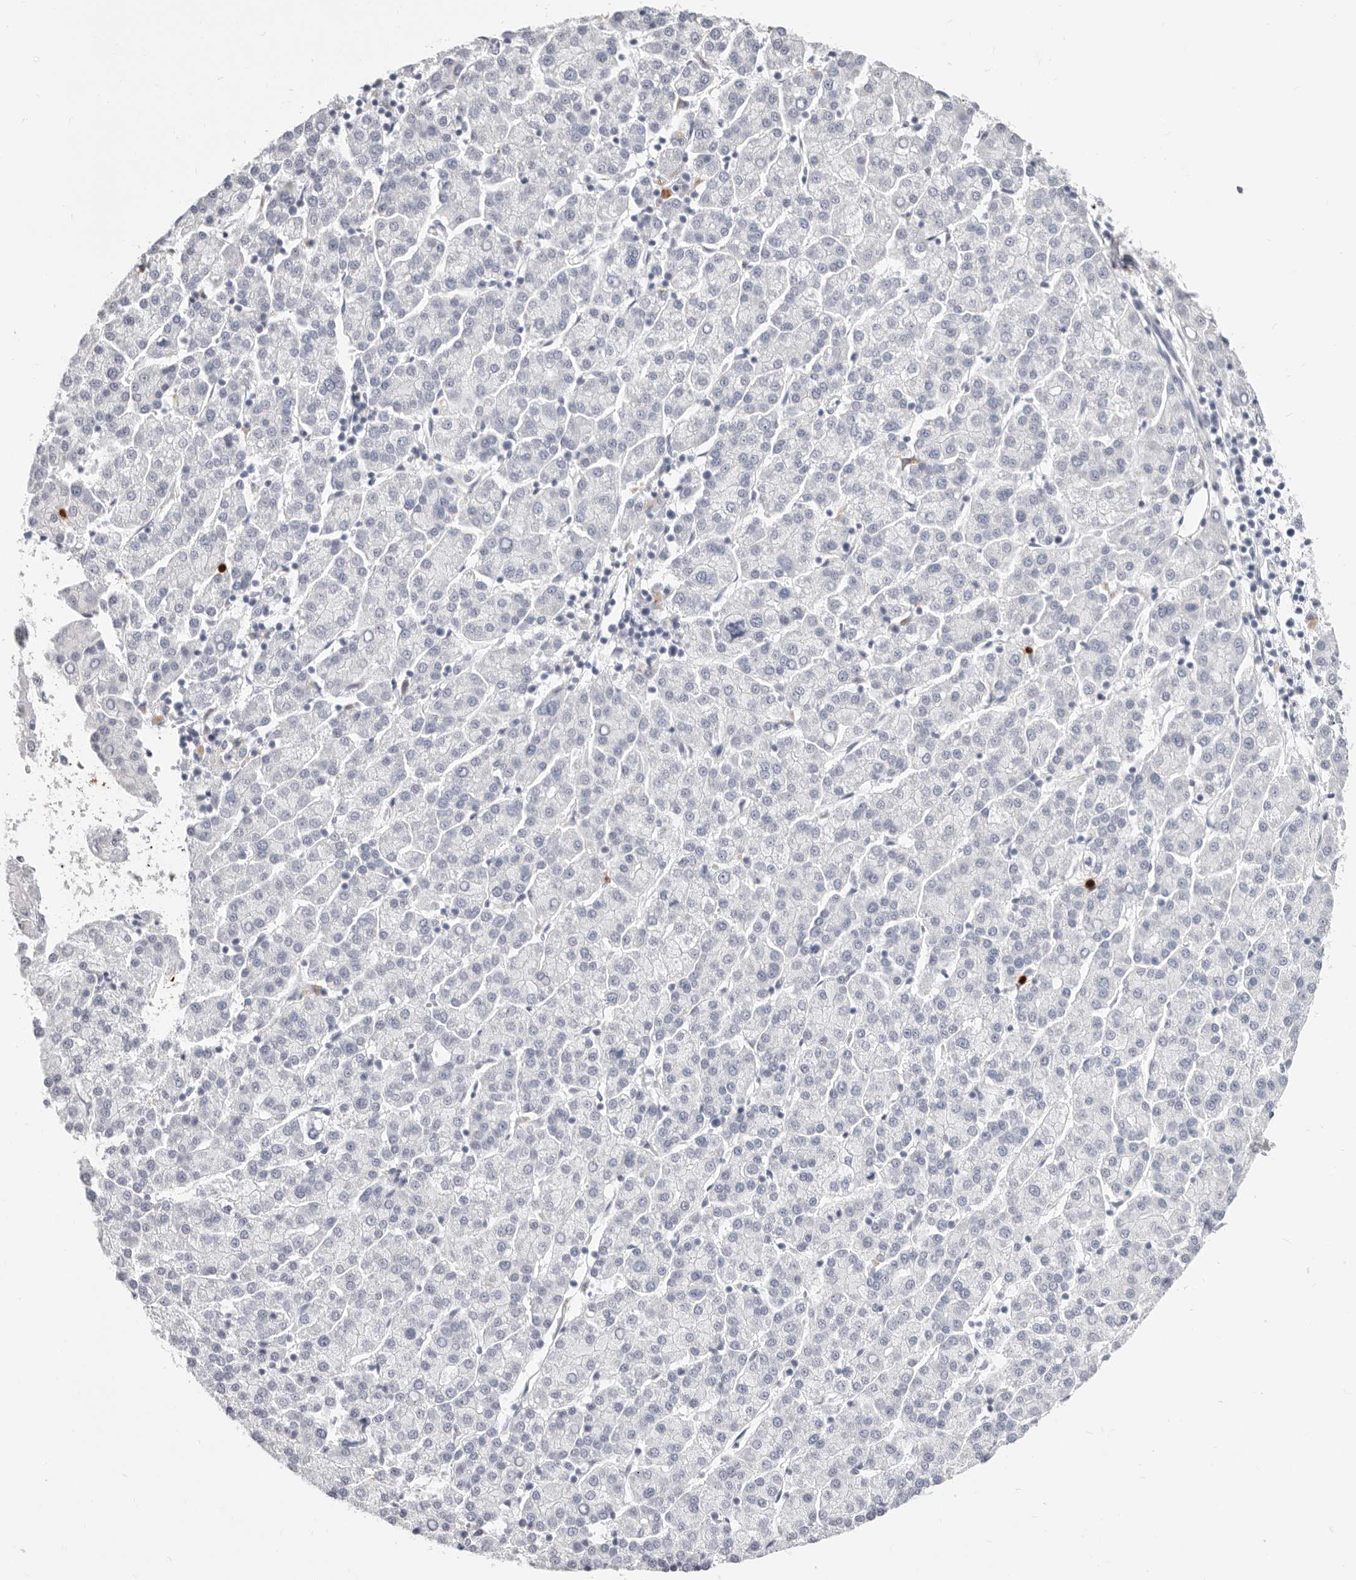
{"staining": {"intensity": "negative", "quantity": "none", "location": "none"}, "tissue": "liver cancer", "cell_type": "Tumor cells", "image_type": "cancer", "snomed": [{"axis": "morphology", "description": "Carcinoma, Hepatocellular, NOS"}, {"axis": "topography", "description": "Liver"}], "caption": "This is an IHC histopathology image of liver hepatocellular carcinoma. There is no staining in tumor cells.", "gene": "CAMP", "patient": {"sex": "female", "age": 58}}